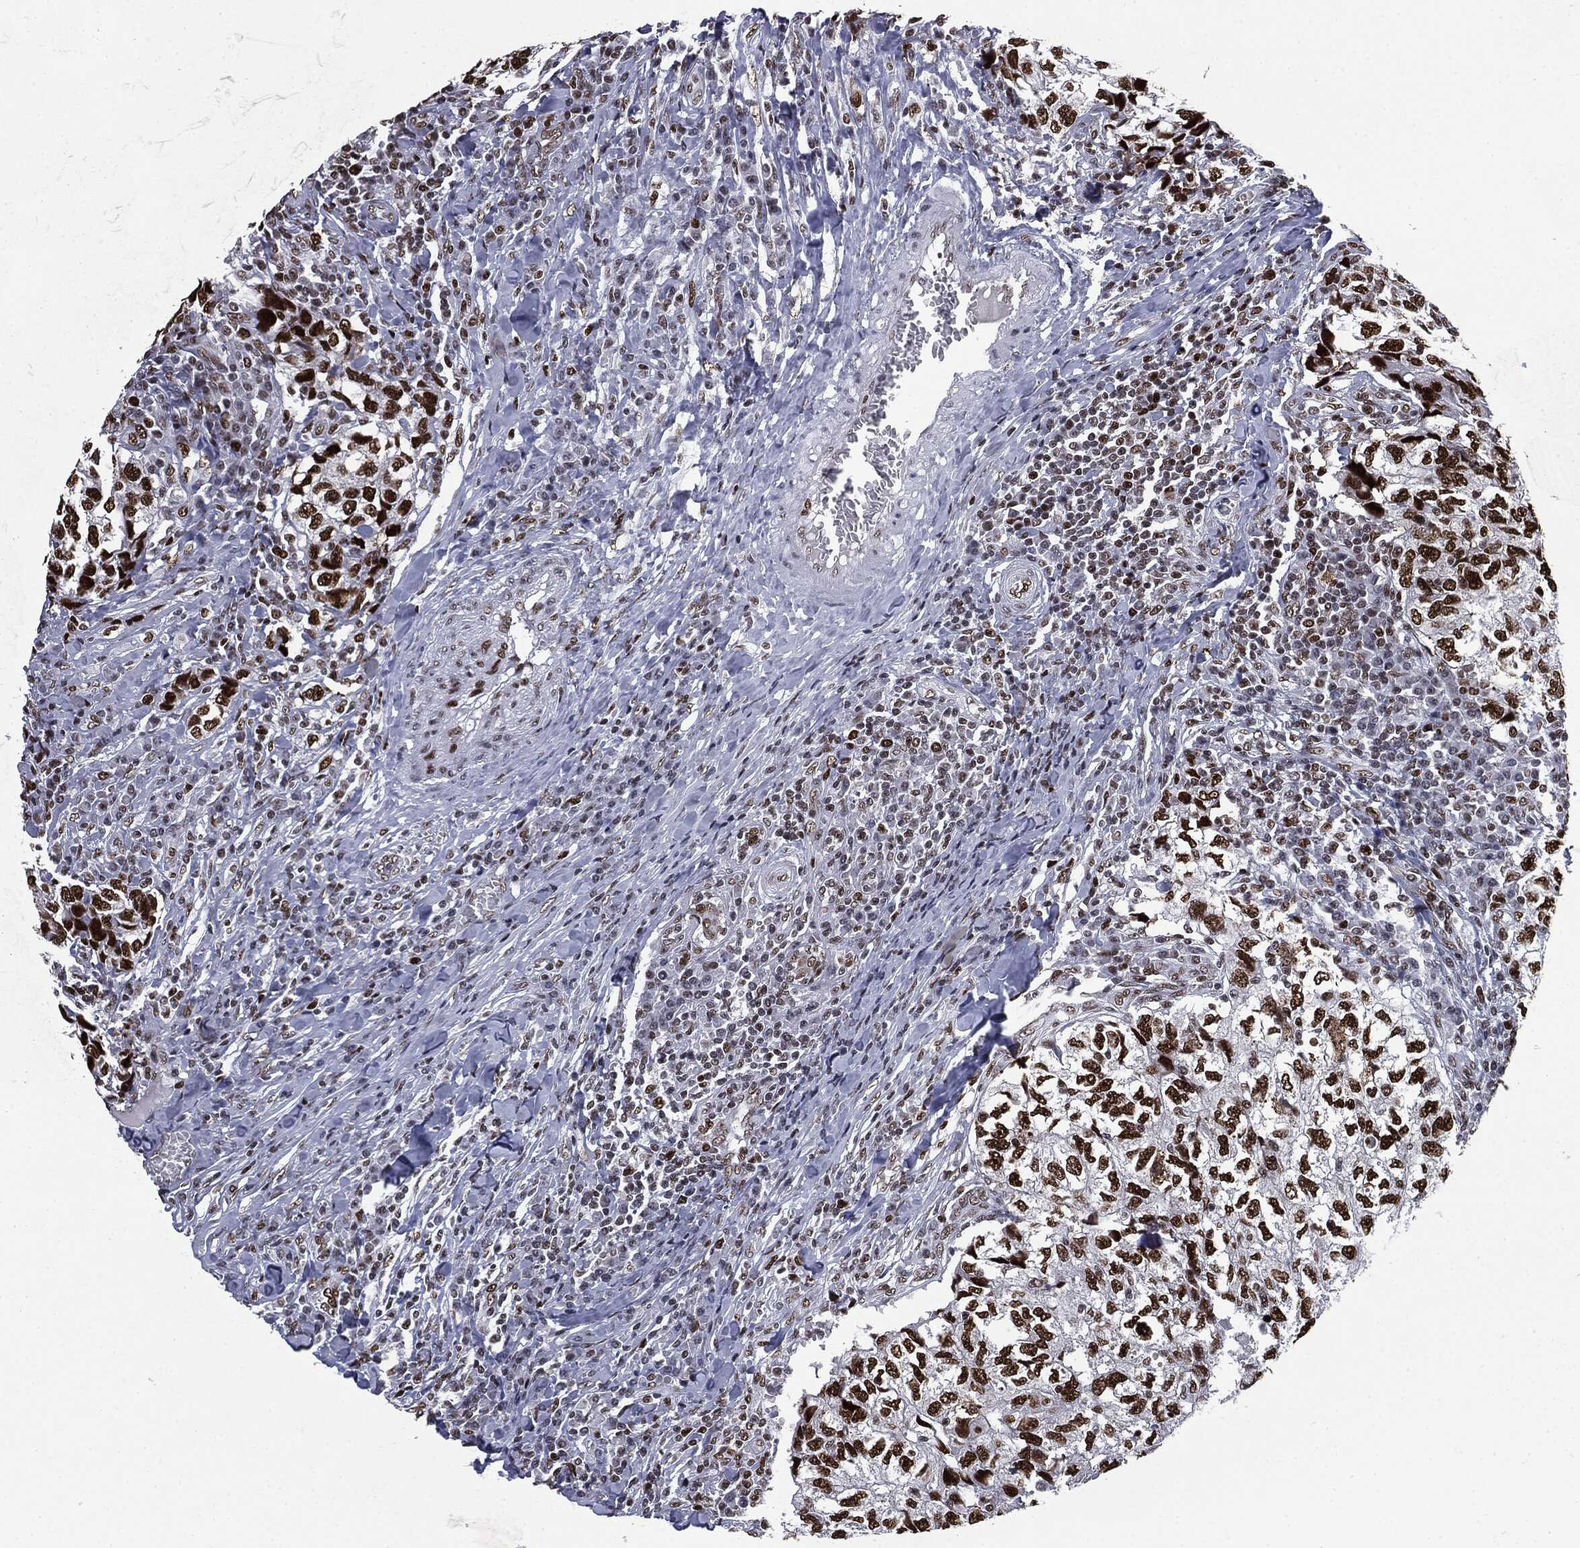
{"staining": {"intensity": "strong", "quantity": ">75%", "location": "nuclear"}, "tissue": "breast cancer", "cell_type": "Tumor cells", "image_type": "cancer", "snomed": [{"axis": "morphology", "description": "Duct carcinoma"}, {"axis": "topography", "description": "Breast"}], "caption": "Breast cancer stained with a protein marker exhibits strong staining in tumor cells.", "gene": "MSH2", "patient": {"sex": "female", "age": 30}}